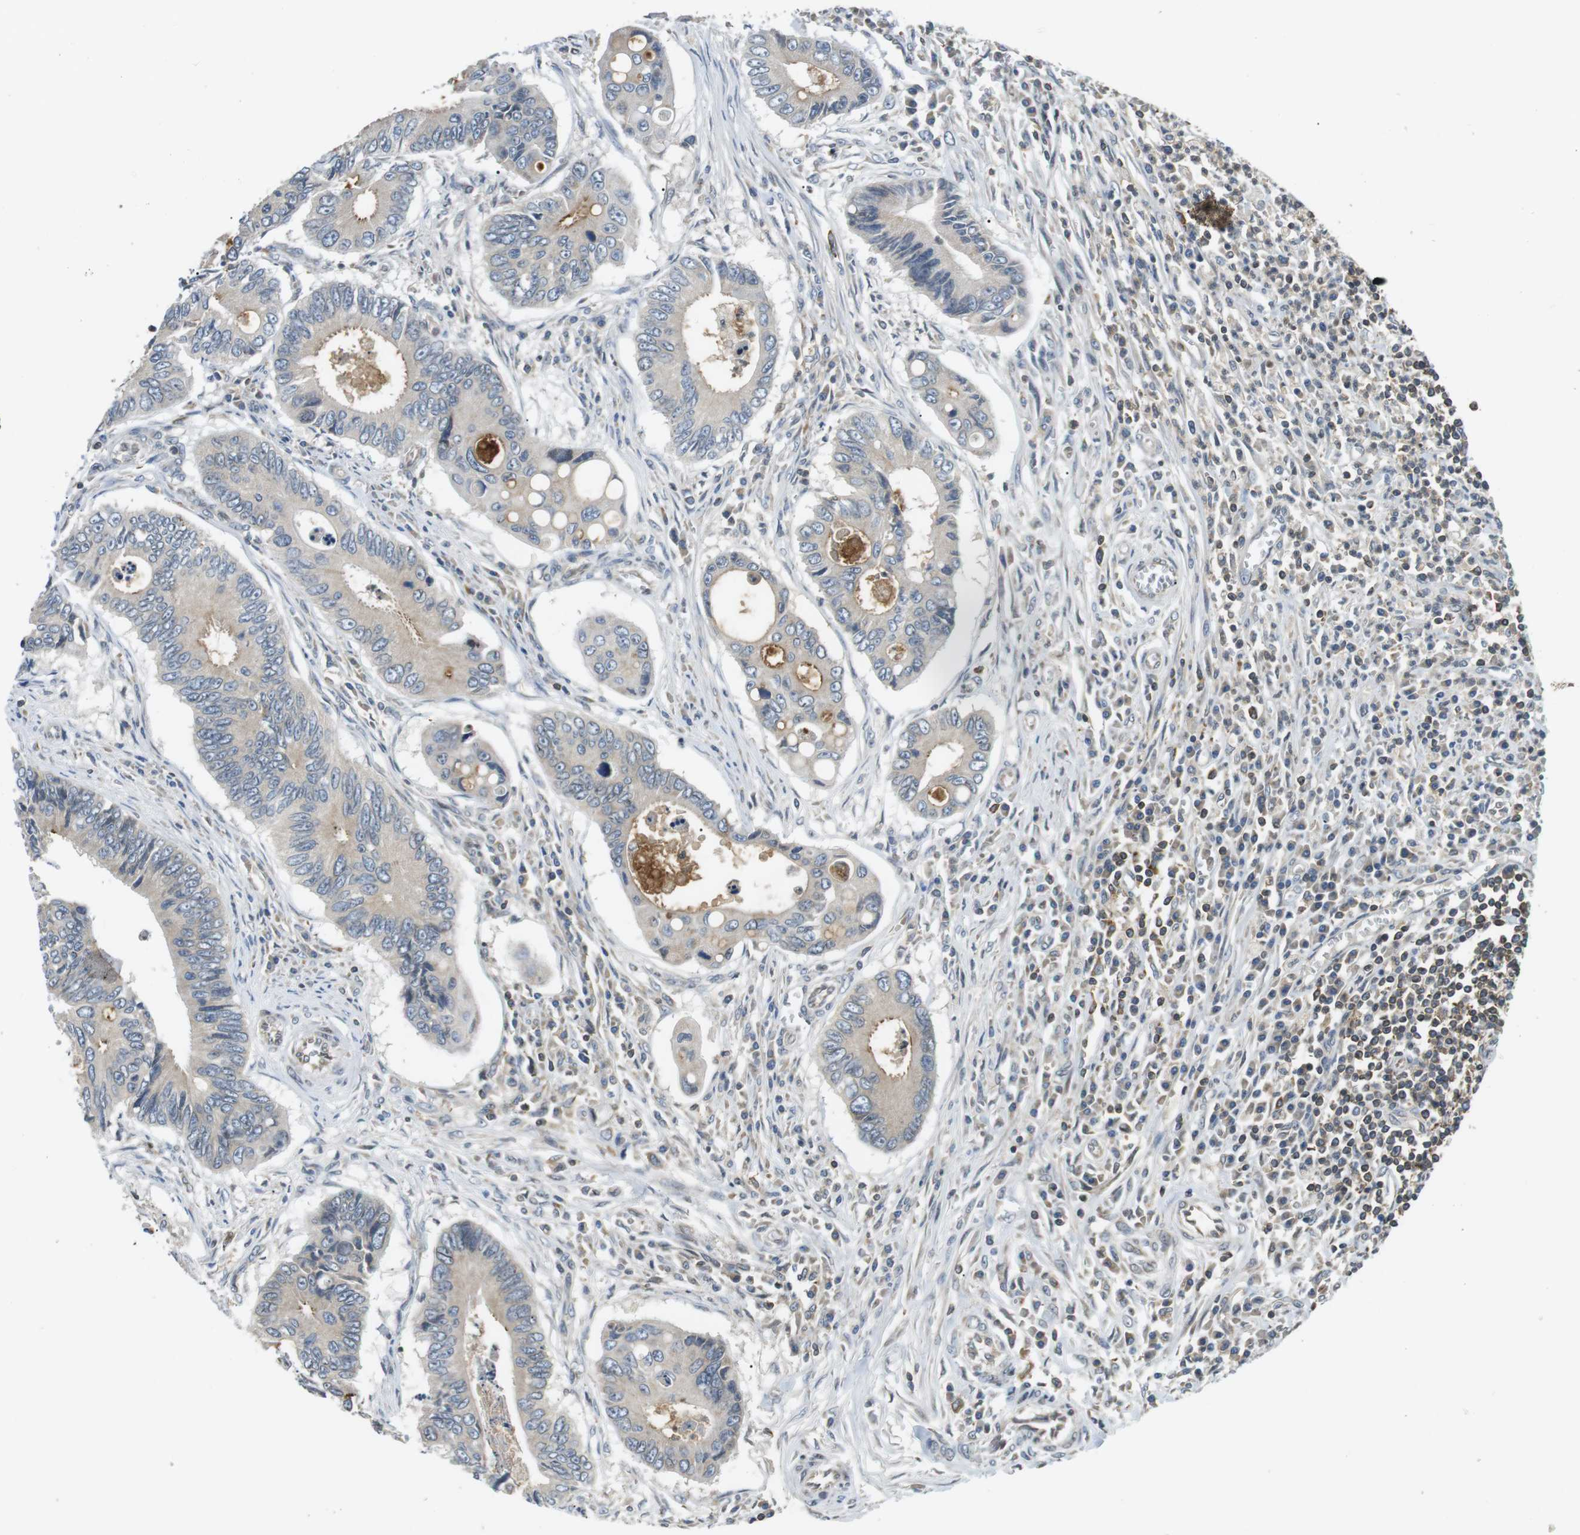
{"staining": {"intensity": "moderate", "quantity": "<25%", "location": "cytoplasmic/membranous"}, "tissue": "colorectal cancer", "cell_type": "Tumor cells", "image_type": "cancer", "snomed": [{"axis": "morphology", "description": "Inflammation, NOS"}, {"axis": "morphology", "description": "Adenocarcinoma, NOS"}, {"axis": "topography", "description": "Colon"}], "caption": "Human colorectal cancer (adenocarcinoma) stained for a protein (brown) exhibits moderate cytoplasmic/membranous positive positivity in about <25% of tumor cells.", "gene": "TMX4", "patient": {"sex": "male", "age": 72}}